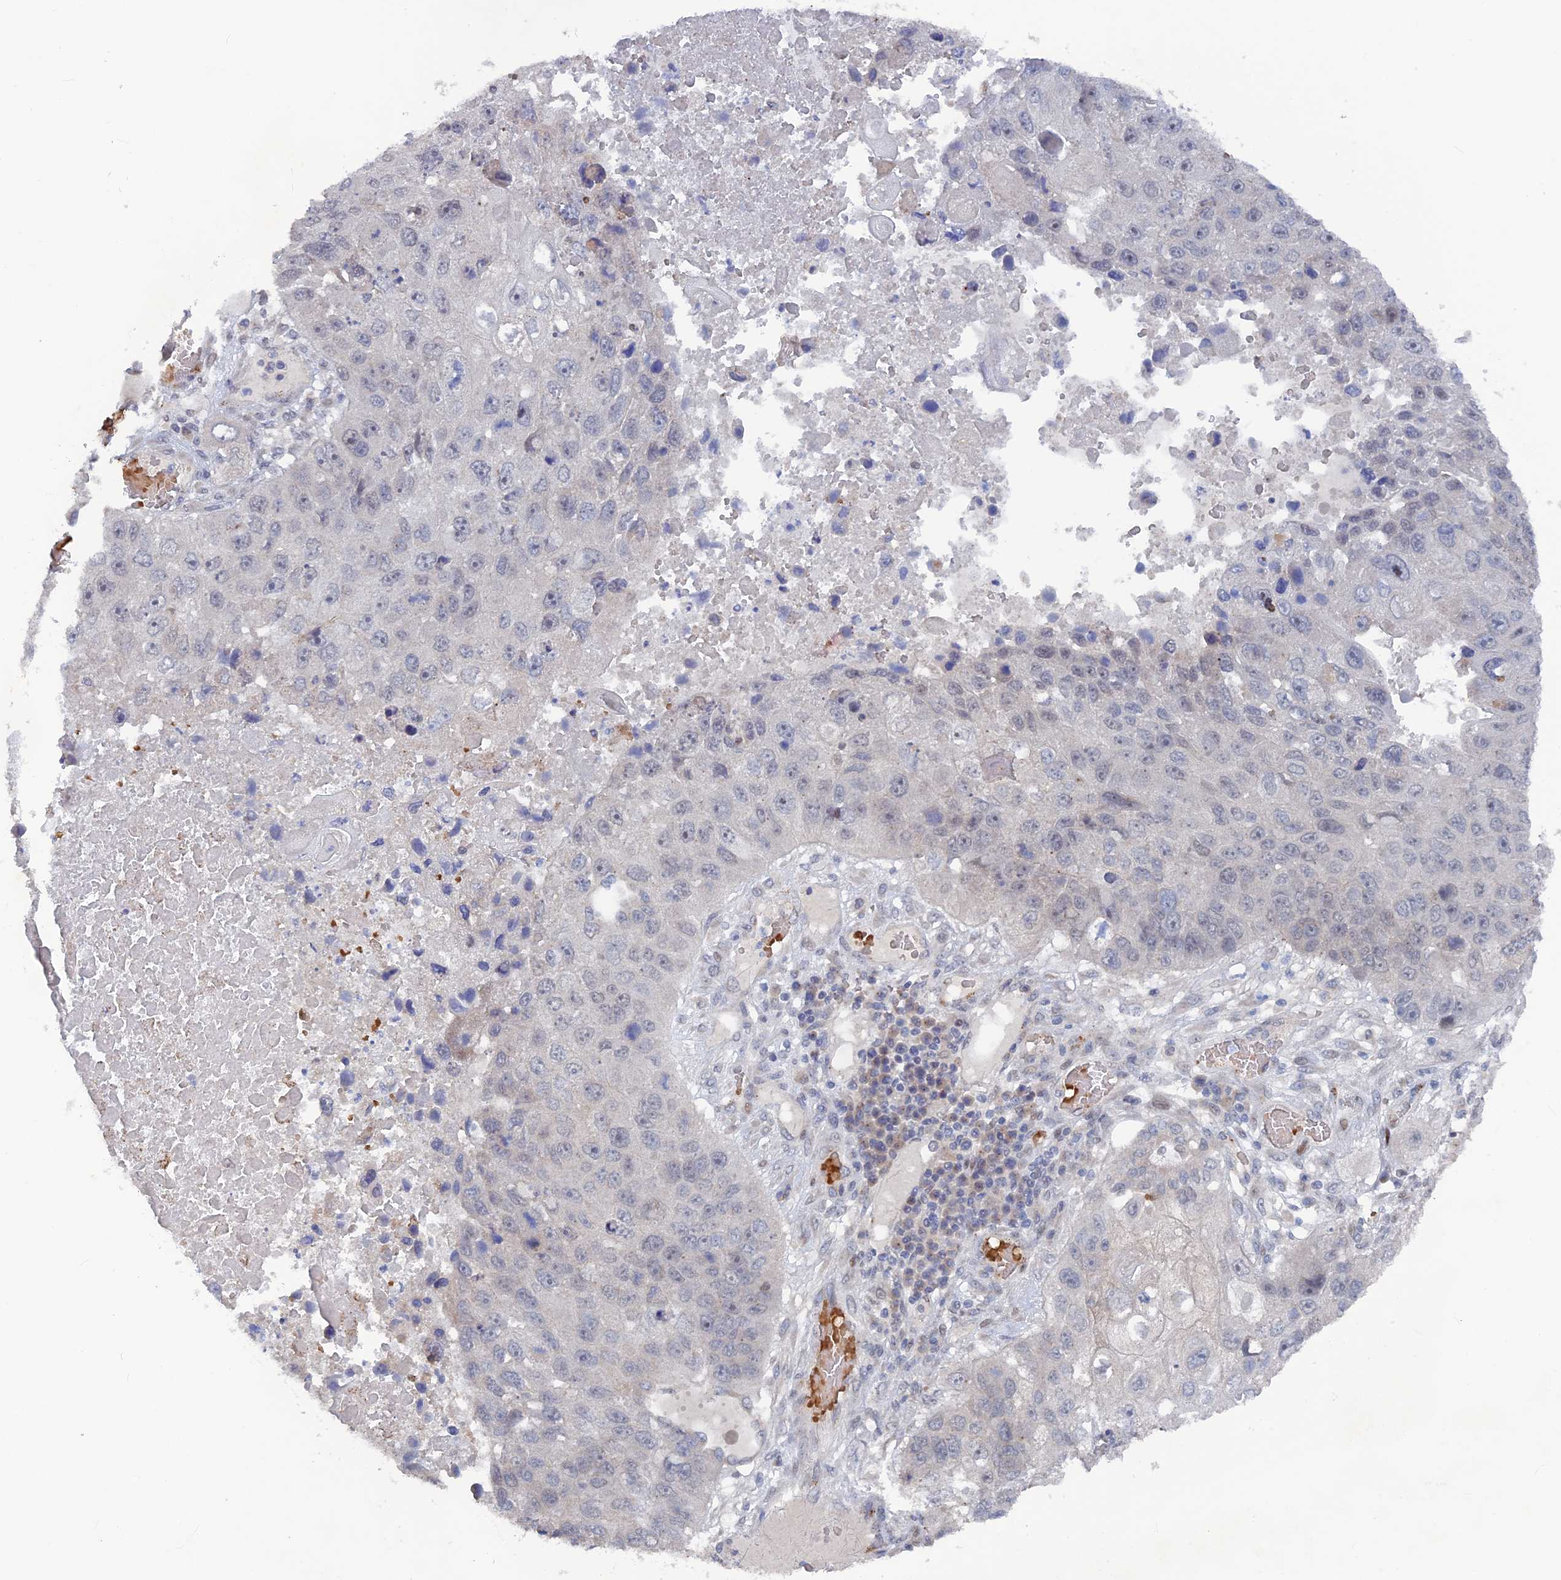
{"staining": {"intensity": "negative", "quantity": "none", "location": "none"}, "tissue": "lung cancer", "cell_type": "Tumor cells", "image_type": "cancer", "snomed": [{"axis": "morphology", "description": "Squamous cell carcinoma, NOS"}, {"axis": "topography", "description": "Lung"}], "caption": "Lung squamous cell carcinoma was stained to show a protein in brown. There is no significant staining in tumor cells.", "gene": "SH3D21", "patient": {"sex": "male", "age": 61}}